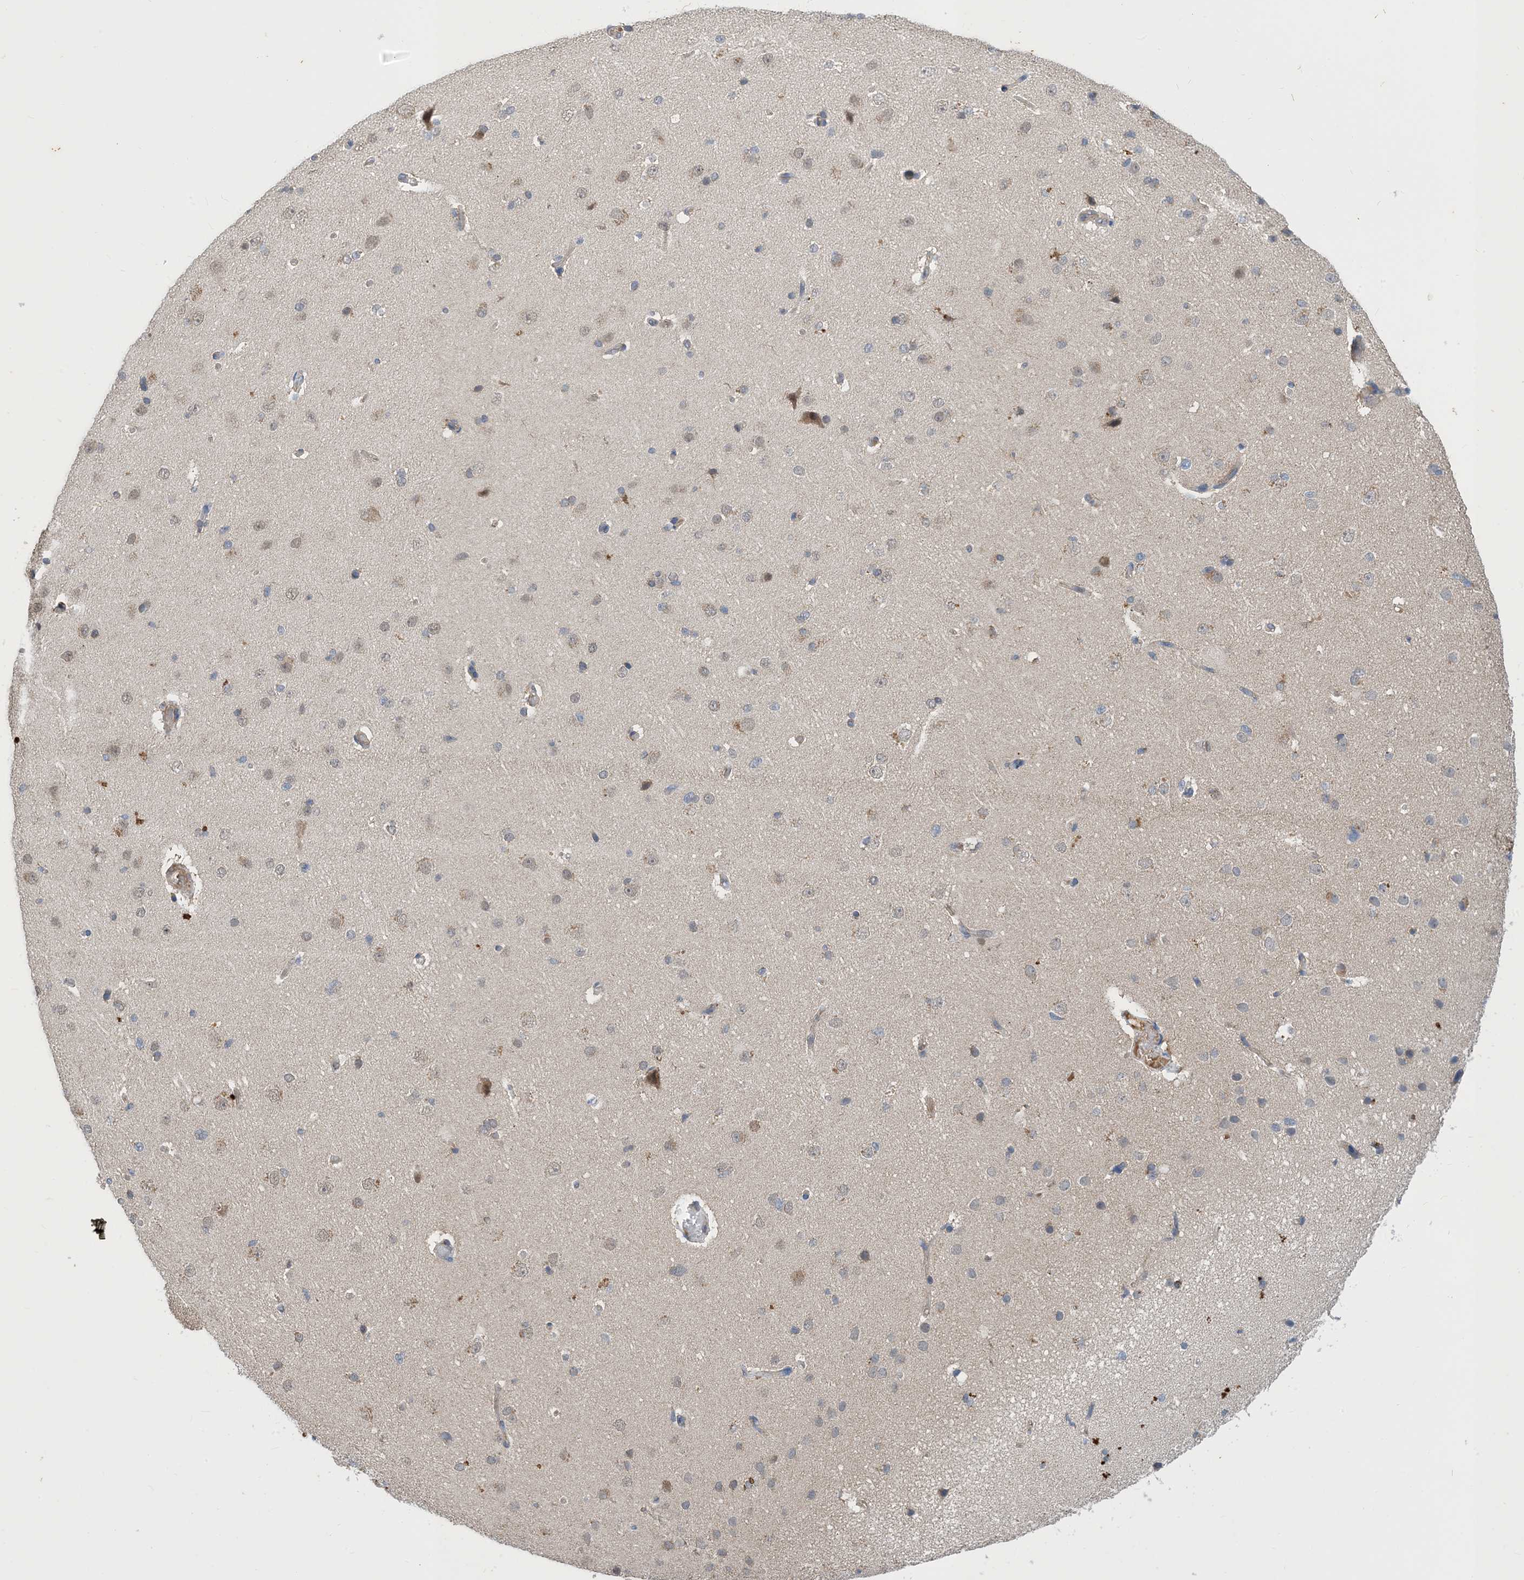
{"staining": {"intensity": "negative", "quantity": "none", "location": "none"}, "tissue": "cerebral cortex", "cell_type": "Endothelial cells", "image_type": "normal", "snomed": [{"axis": "morphology", "description": "Normal tissue, NOS"}, {"axis": "topography", "description": "Cerebral cortex"}], "caption": "Endothelial cells are negative for protein expression in normal human cerebral cortex. (DAB immunohistochemistry (IHC), high magnification).", "gene": "STK19", "patient": {"sex": "male", "age": 34}}